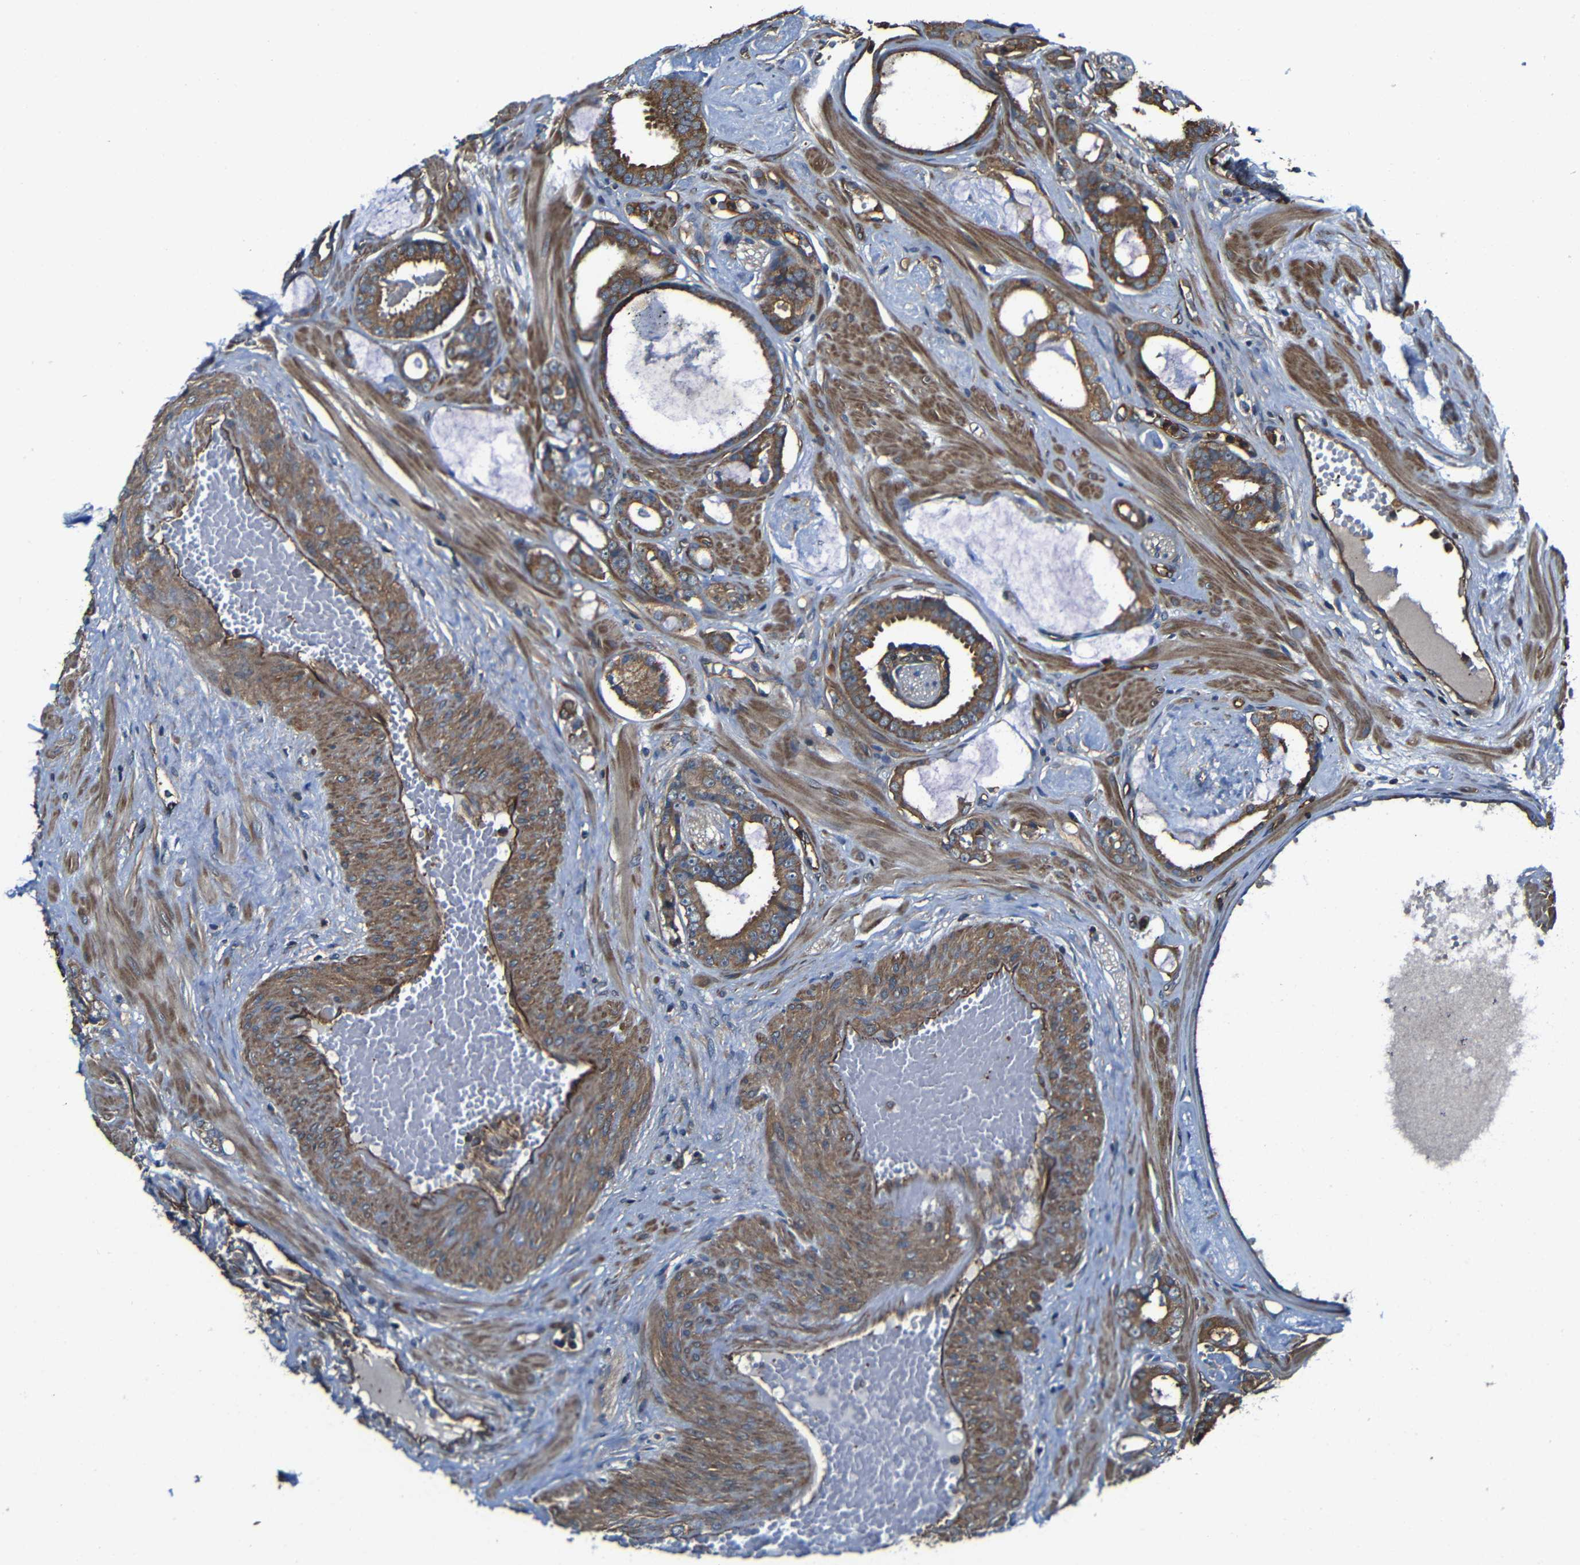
{"staining": {"intensity": "moderate", "quantity": ">75%", "location": "cytoplasmic/membranous"}, "tissue": "prostate cancer", "cell_type": "Tumor cells", "image_type": "cancer", "snomed": [{"axis": "morphology", "description": "Adenocarcinoma, Low grade"}, {"axis": "topography", "description": "Prostate"}], "caption": "IHC image of human prostate cancer stained for a protein (brown), which demonstrates medium levels of moderate cytoplasmic/membranous expression in about >75% of tumor cells.", "gene": "PTCH1", "patient": {"sex": "male", "age": 53}}